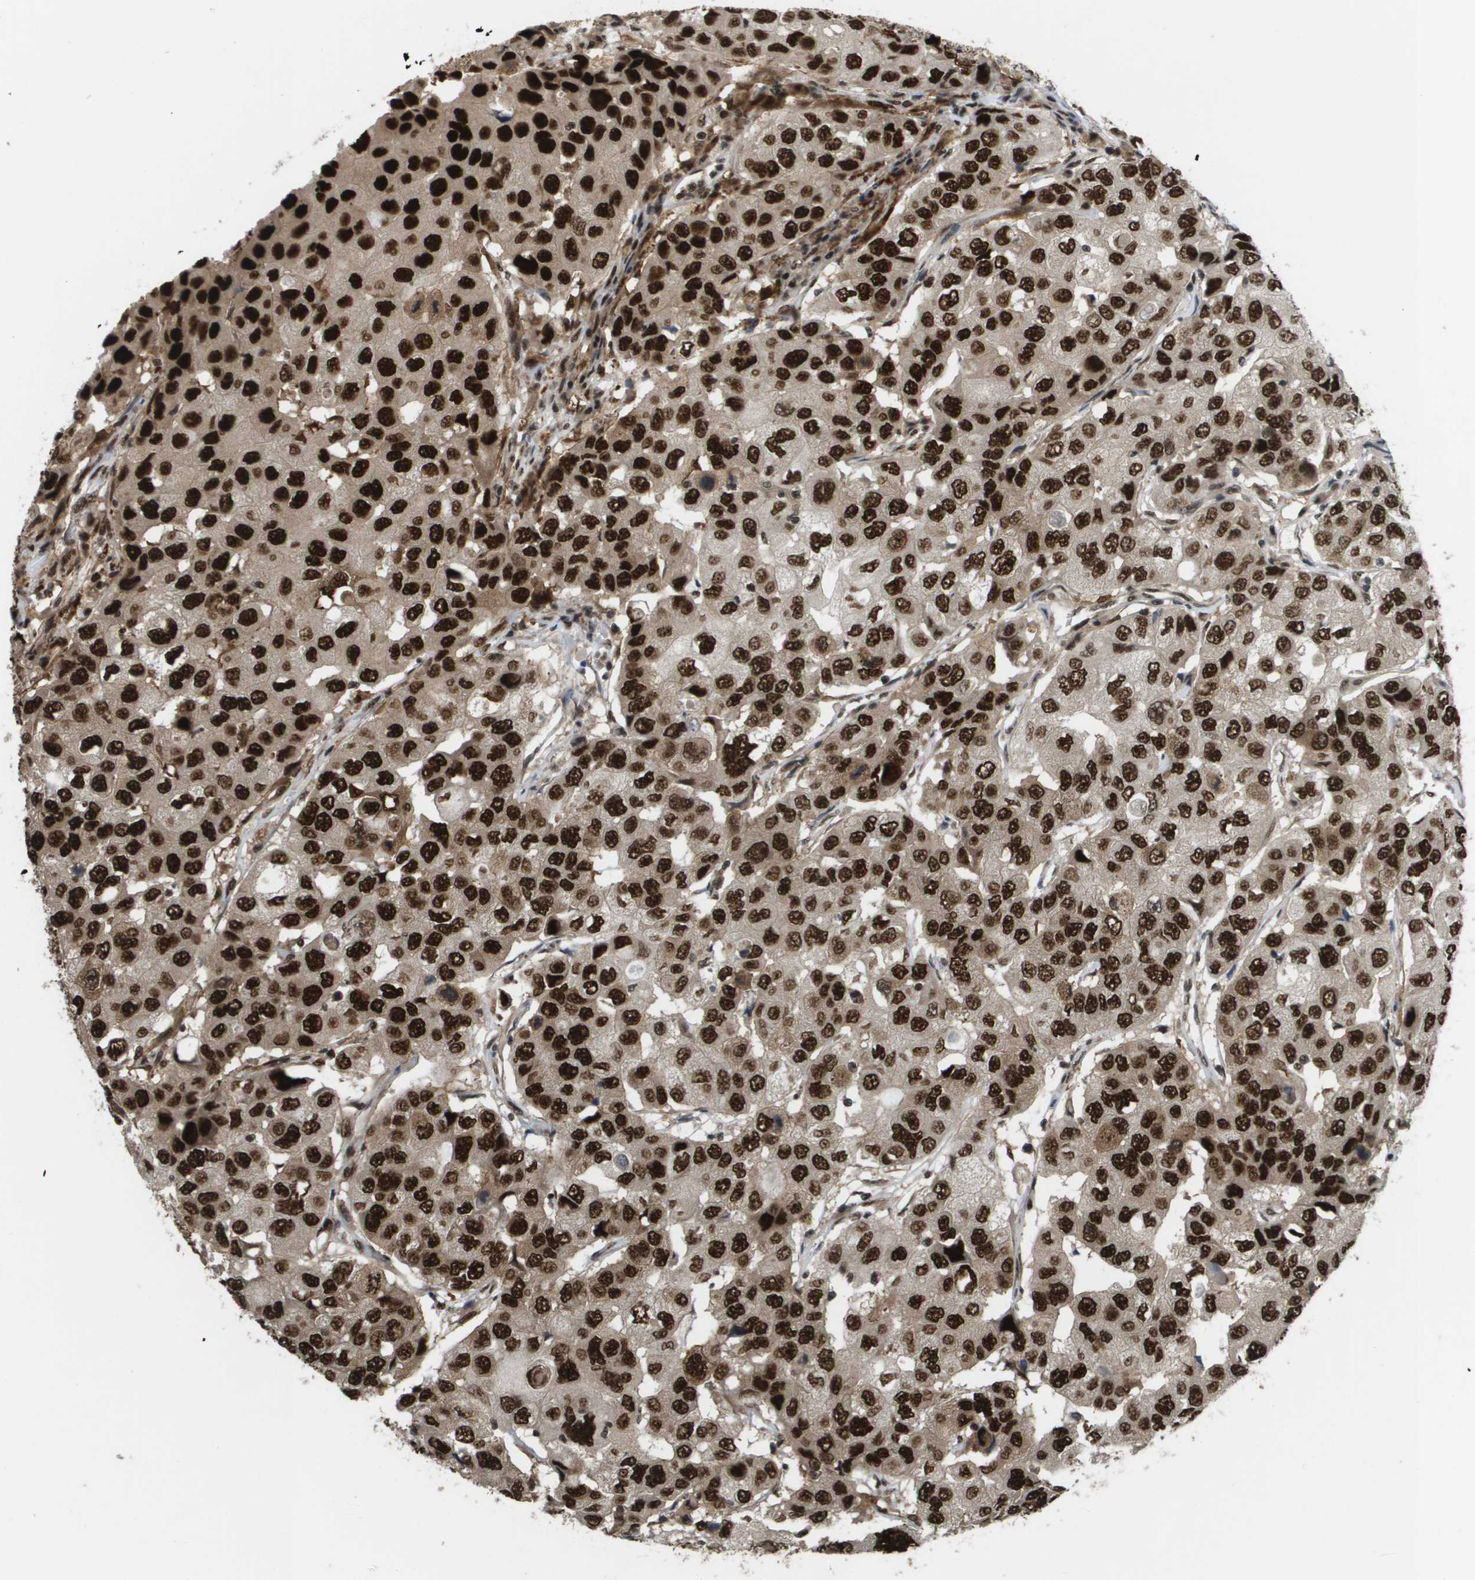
{"staining": {"intensity": "strong", "quantity": ">75%", "location": "cytoplasmic/membranous,nuclear"}, "tissue": "breast cancer", "cell_type": "Tumor cells", "image_type": "cancer", "snomed": [{"axis": "morphology", "description": "Duct carcinoma"}, {"axis": "topography", "description": "Breast"}], "caption": "A brown stain shows strong cytoplasmic/membranous and nuclear positivity of a protein in breast cancer (intraductal carcinoma) tumor cells.", "gene": "PRCC", "patient": {"sex": "female", "age": 27}}